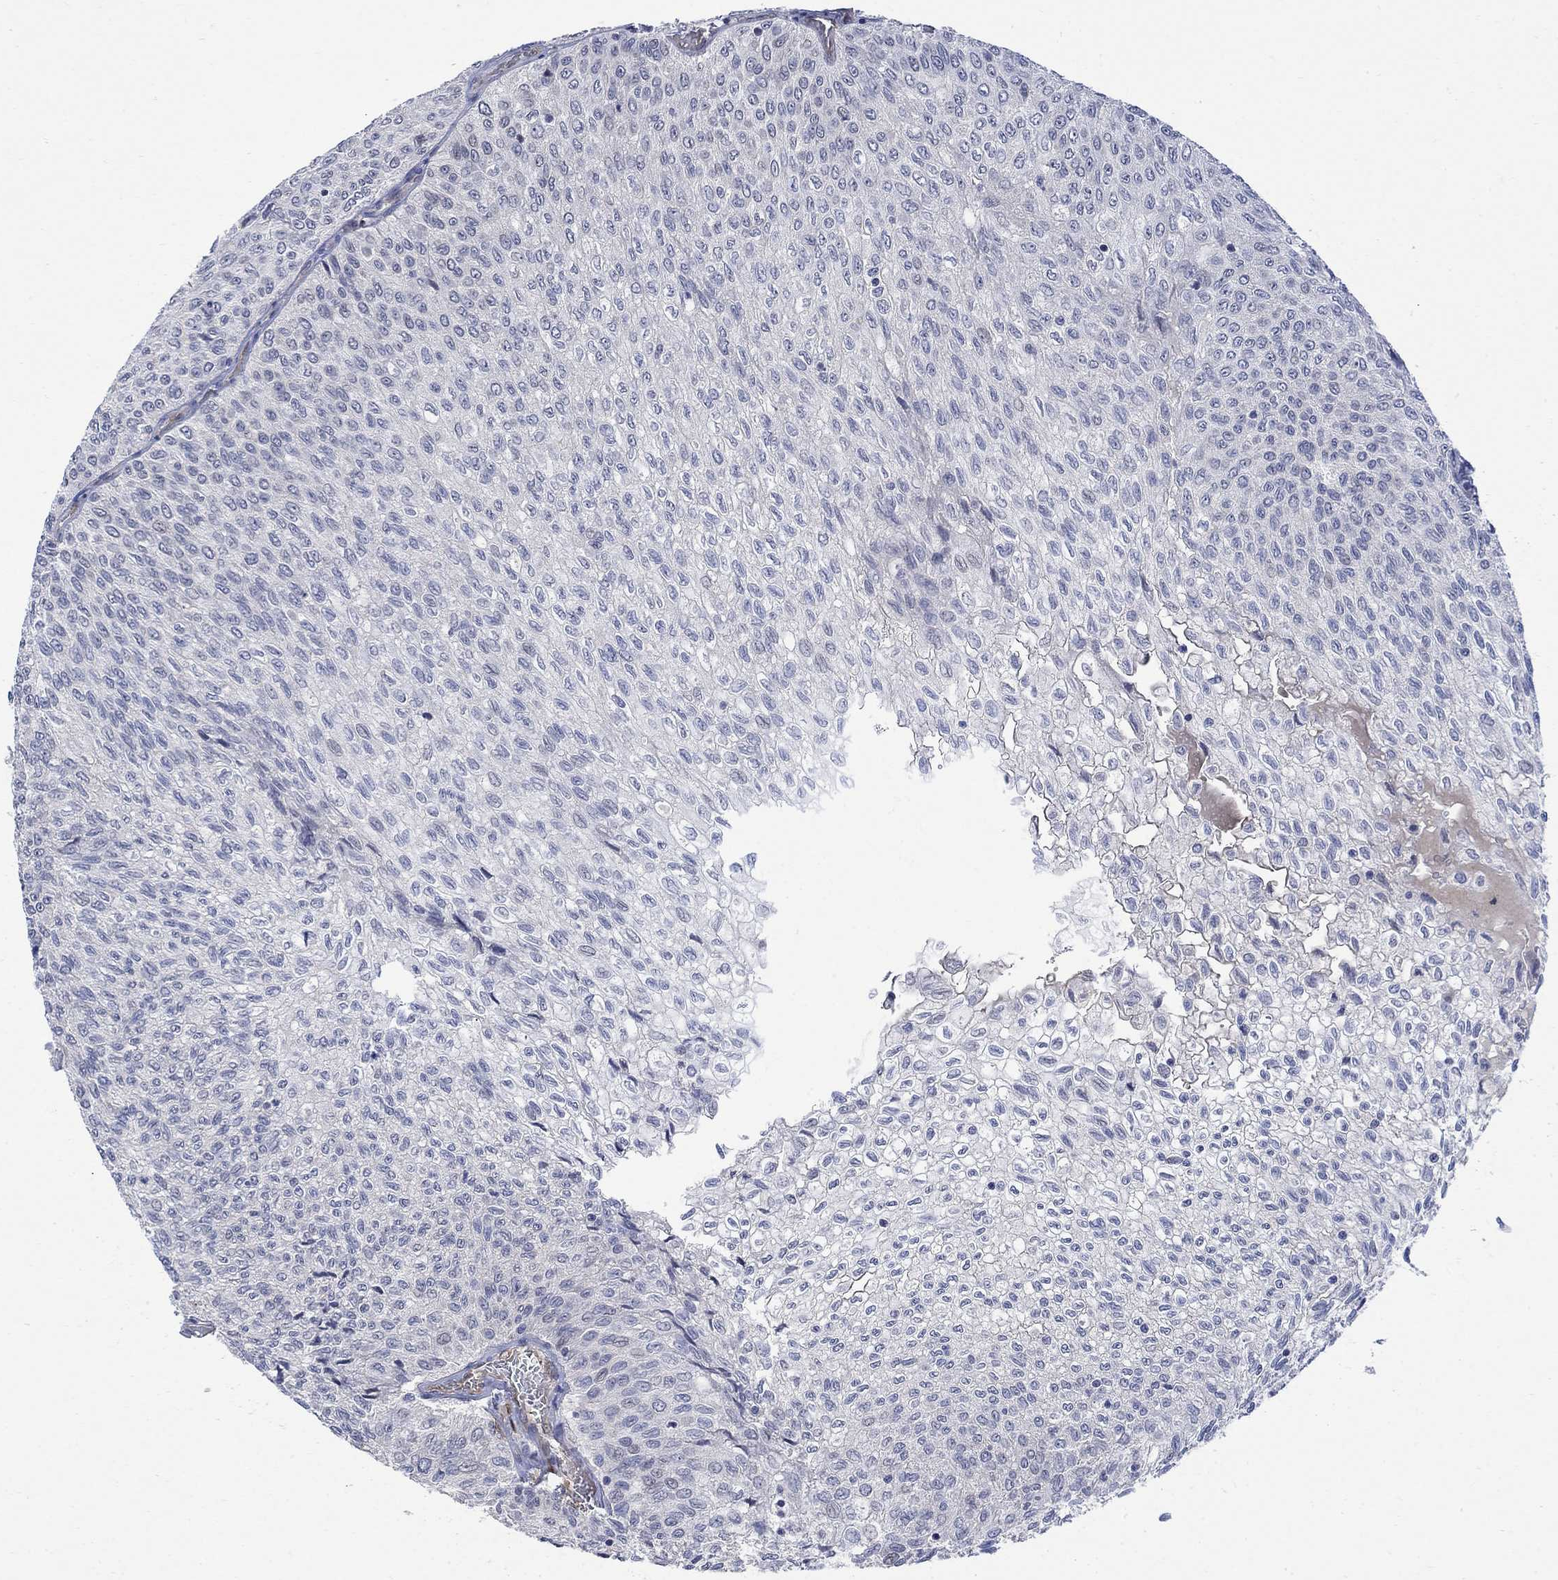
{"staining": {"intensity": "negative", "quantity": "none", "location": "none"}, "tissue": "urothelial cancer", "cell_type": "Tumor cells", "image_type": "cancer", "snomed": [{"axis": "morphology", "description": "Urothelial carcinoma, Low grade"}, {"axis": "topography", "description": "Urinary bladder"}], "caption": "The IHC photomicrograph has no significant positivity in tumor cells of urothelial cancer tissue.", "gene": "TGM2", "patient": {"sex": "male", "age": 78}}